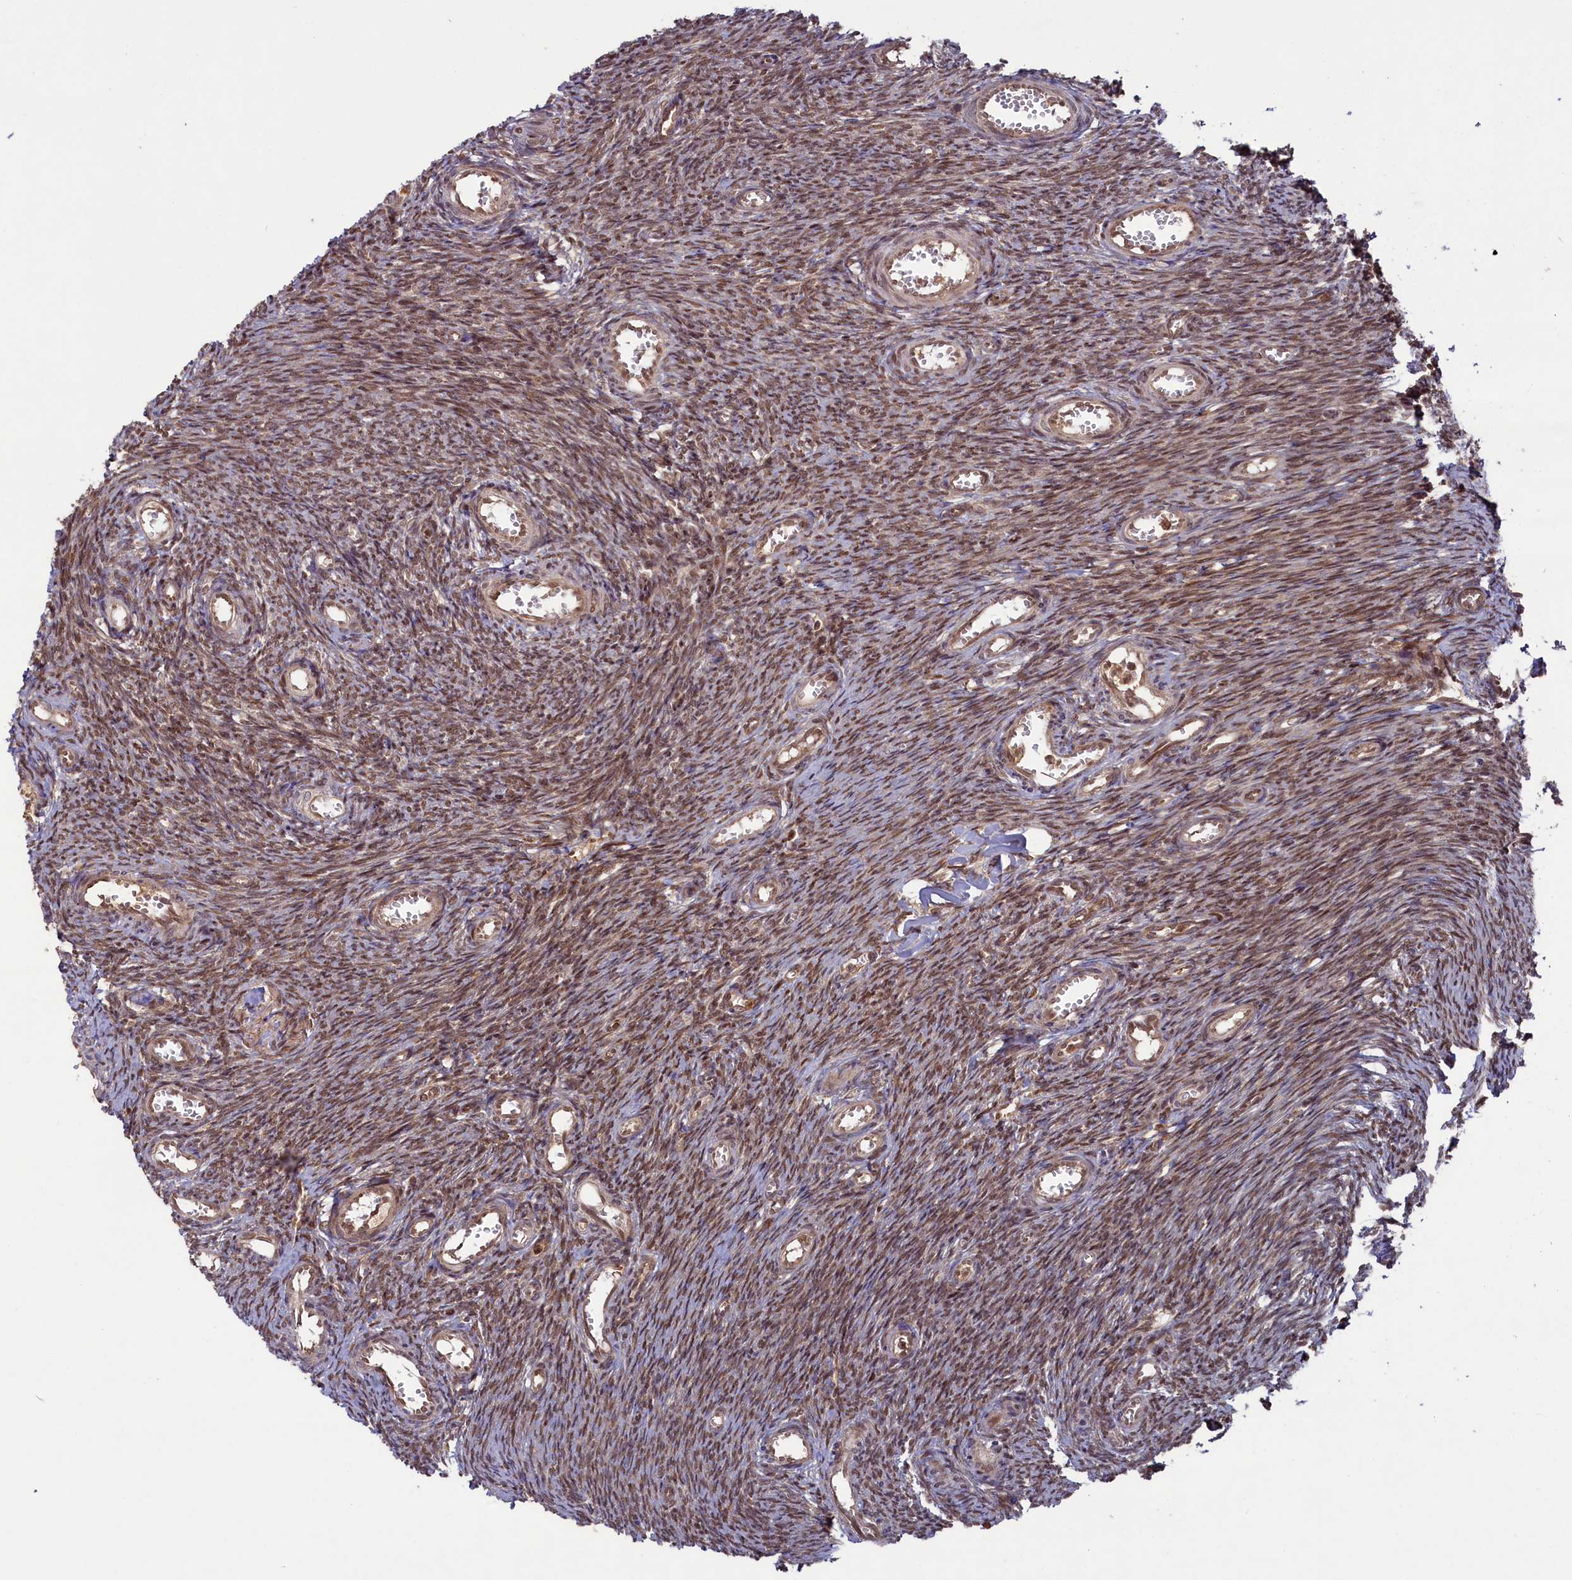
{"staining": {"intensity": "moderate", "quantity": ">75%", "location": "nuclear"}, "tissue": "ovary", "cell_type": "Ovarian stroma cells", "image_type": "normal", "snomed": [{"axis": "morphology", "description": "Normal tissue, NOS"}, {"axis": "topography", "description": "Ovary"}], "caption": "There is medium levels of moderate nuclear staining in ovarian stroma cells of unremarkable ovary, as demonstrated by immunohistochemical staining (brown color).", "gene": "NAE1", "patient": {"sex": "female", "age": 44}}